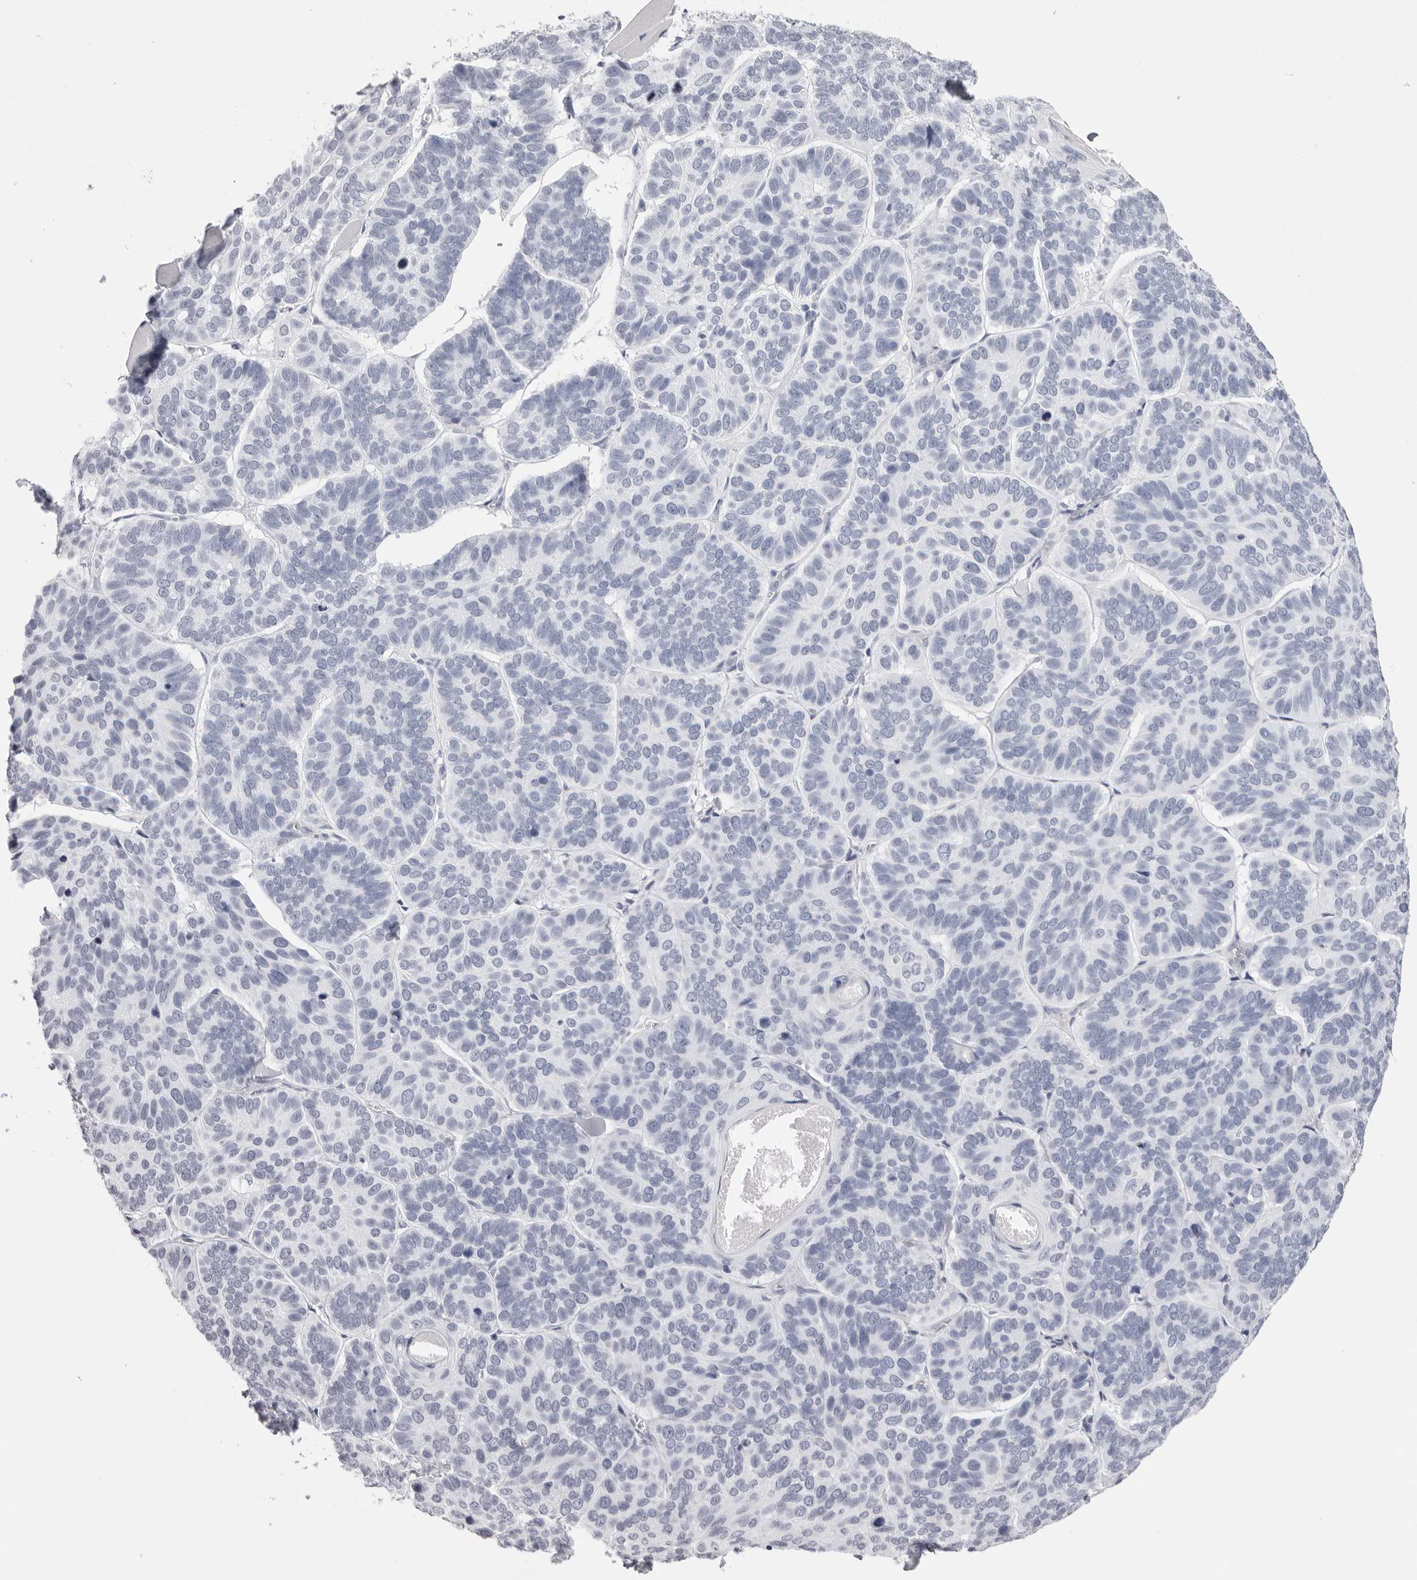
{"staining": {"intensity": "negative", "quantity": "none", "location": "none"}, "tissue": "skin cancer", "cell_type": "Tumor cells", "image_type": "cancer", "snomed": [{"axis": "morphology", "description": "Basal cell carcinoma"}, {"axis": "topography", "description": "Skin"}], "caption": "An immunohistochemistry micrograph of skin cancer is shown. There is no staining in tumor cells of skin cancer.", "gene": "RHO", "patient": {"sex": "male", "age": 62}}